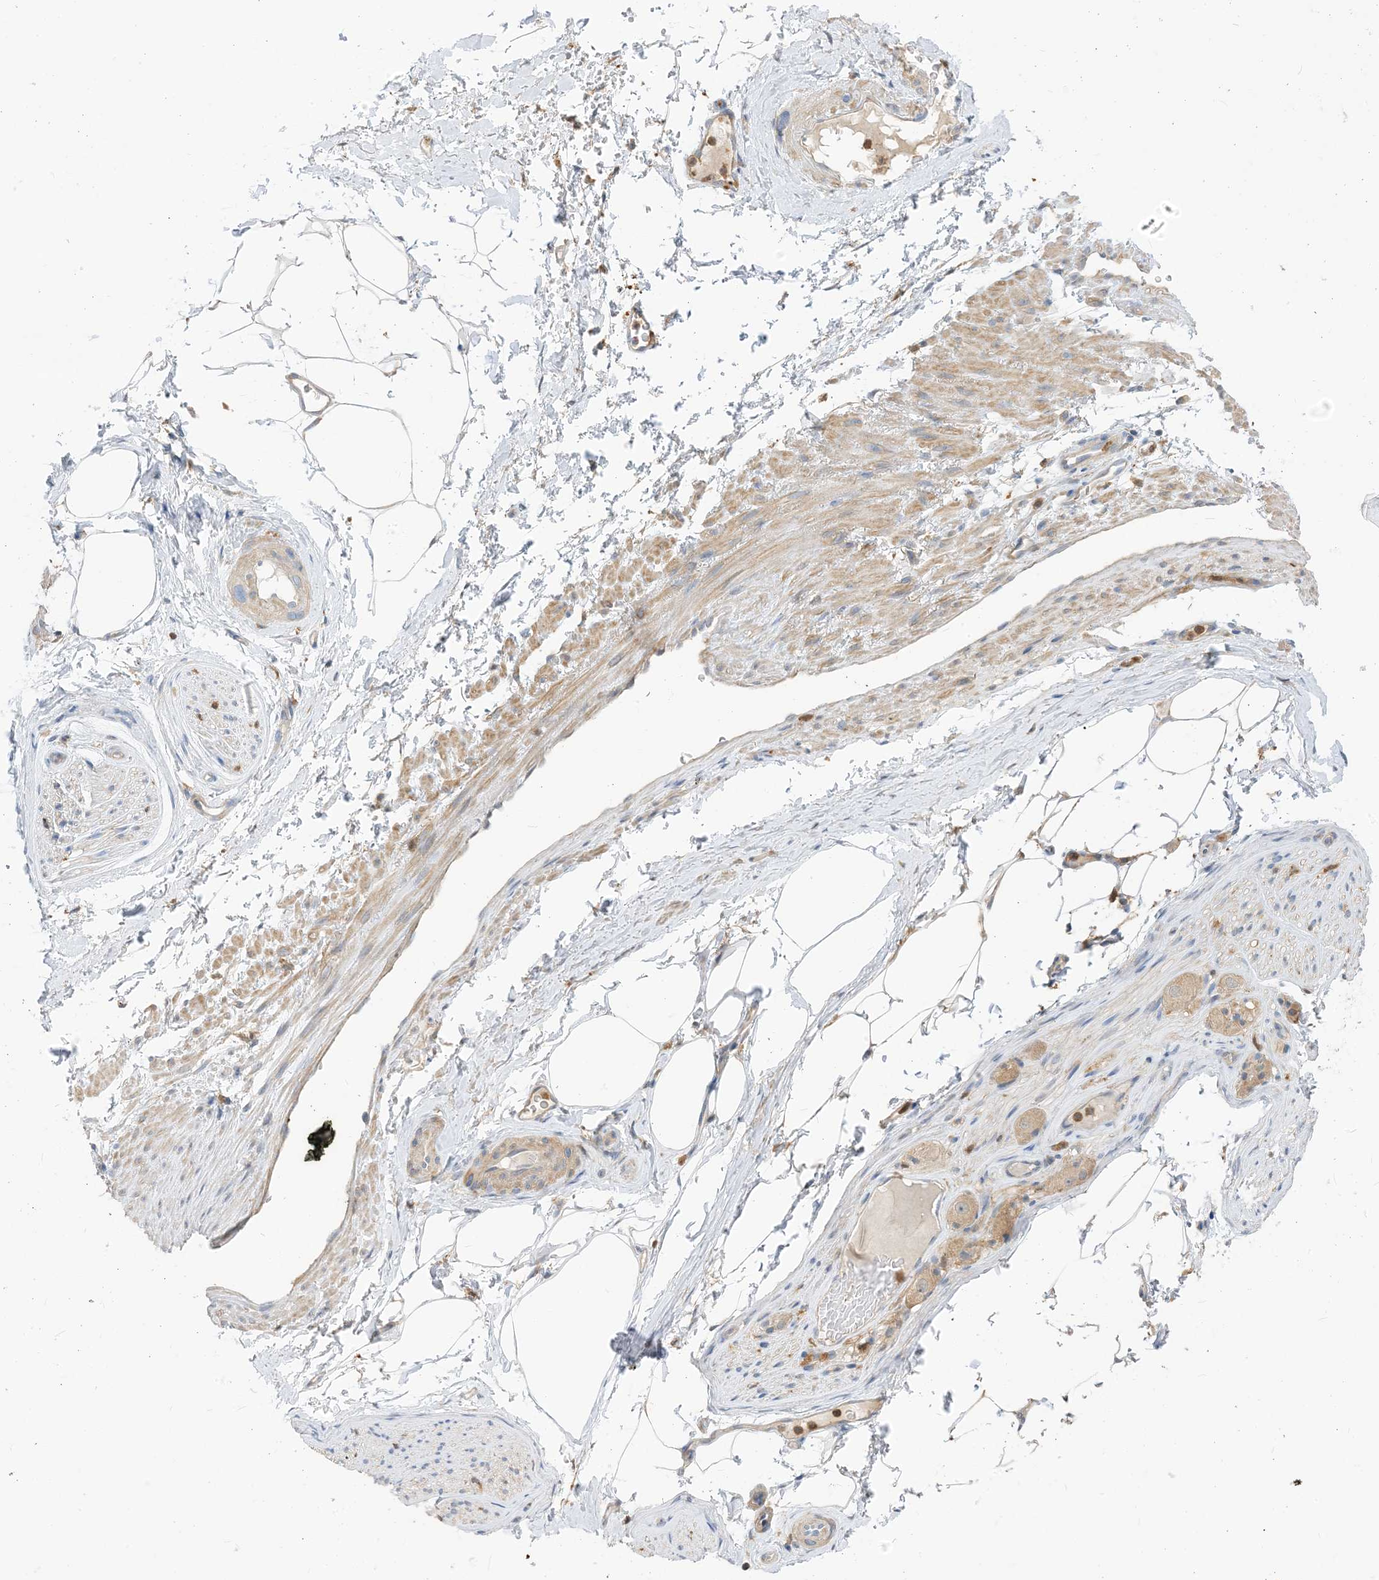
{"staining": {"intensity": "negative", "quantity": "none", "location": "none"}, "tissue": "adipose tissue", "cell_type": "Adipocytes", "image_type": "normal", "snomed": [{"axis": "morphology", "description": "Normal tissue, NOS"}, {"axis": "morphology", "description": "Adenocarcinoma, Low grade"}, {"axis": "topography", "description": "Prostate"}, {"axis": "topography", "description": "Peripheral nerve tissue"}], "caption": "This micrograph is of normal adipose tissue stained with immunohistochemistry to label a protein in brown with the nuclei are counter-stained blue. There is no positivity in adipocytes.", "gene": "NAGK", "patient": {"sex": "male", "age": 63}}